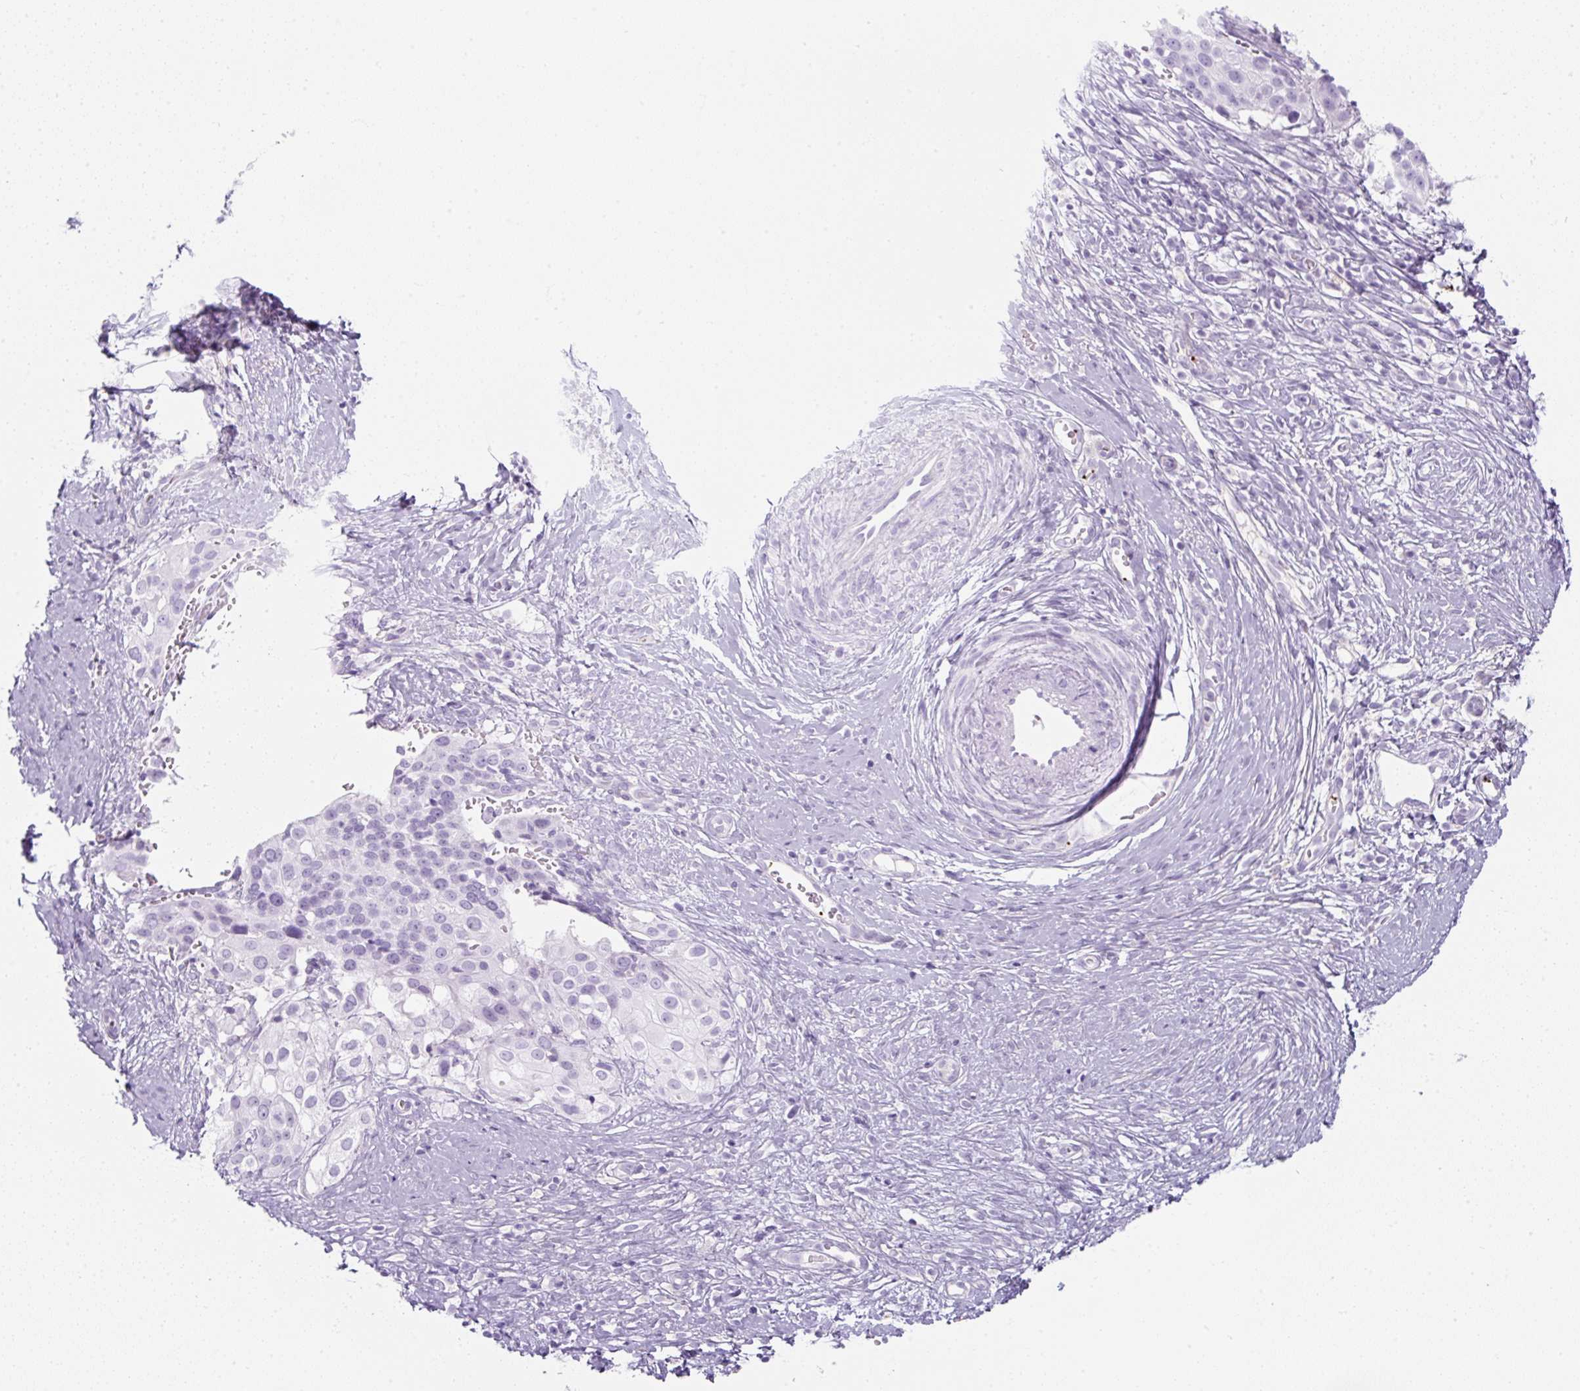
{"staining": {"intensity": "negative", "quantity": "none", "location": "none"}, "tissue": "cervical cancer", "cell_type": "Tumor cells", "image_type": "cancer", "snomed": [{"axis": "morphology", "description": "Squamous cell carcinoma, NOS"}, {"axis": "topography", "description": "Cervix"}], "caption": "A high-resolution histopathology image shows immunohistochemistry (IHC) staining of cervical cancer (squamous cell carcinoma), which exhibits no significant expression in tumor cells.", "gene": "PF4V1", "patient": {"sex": "female", "age": 44}}